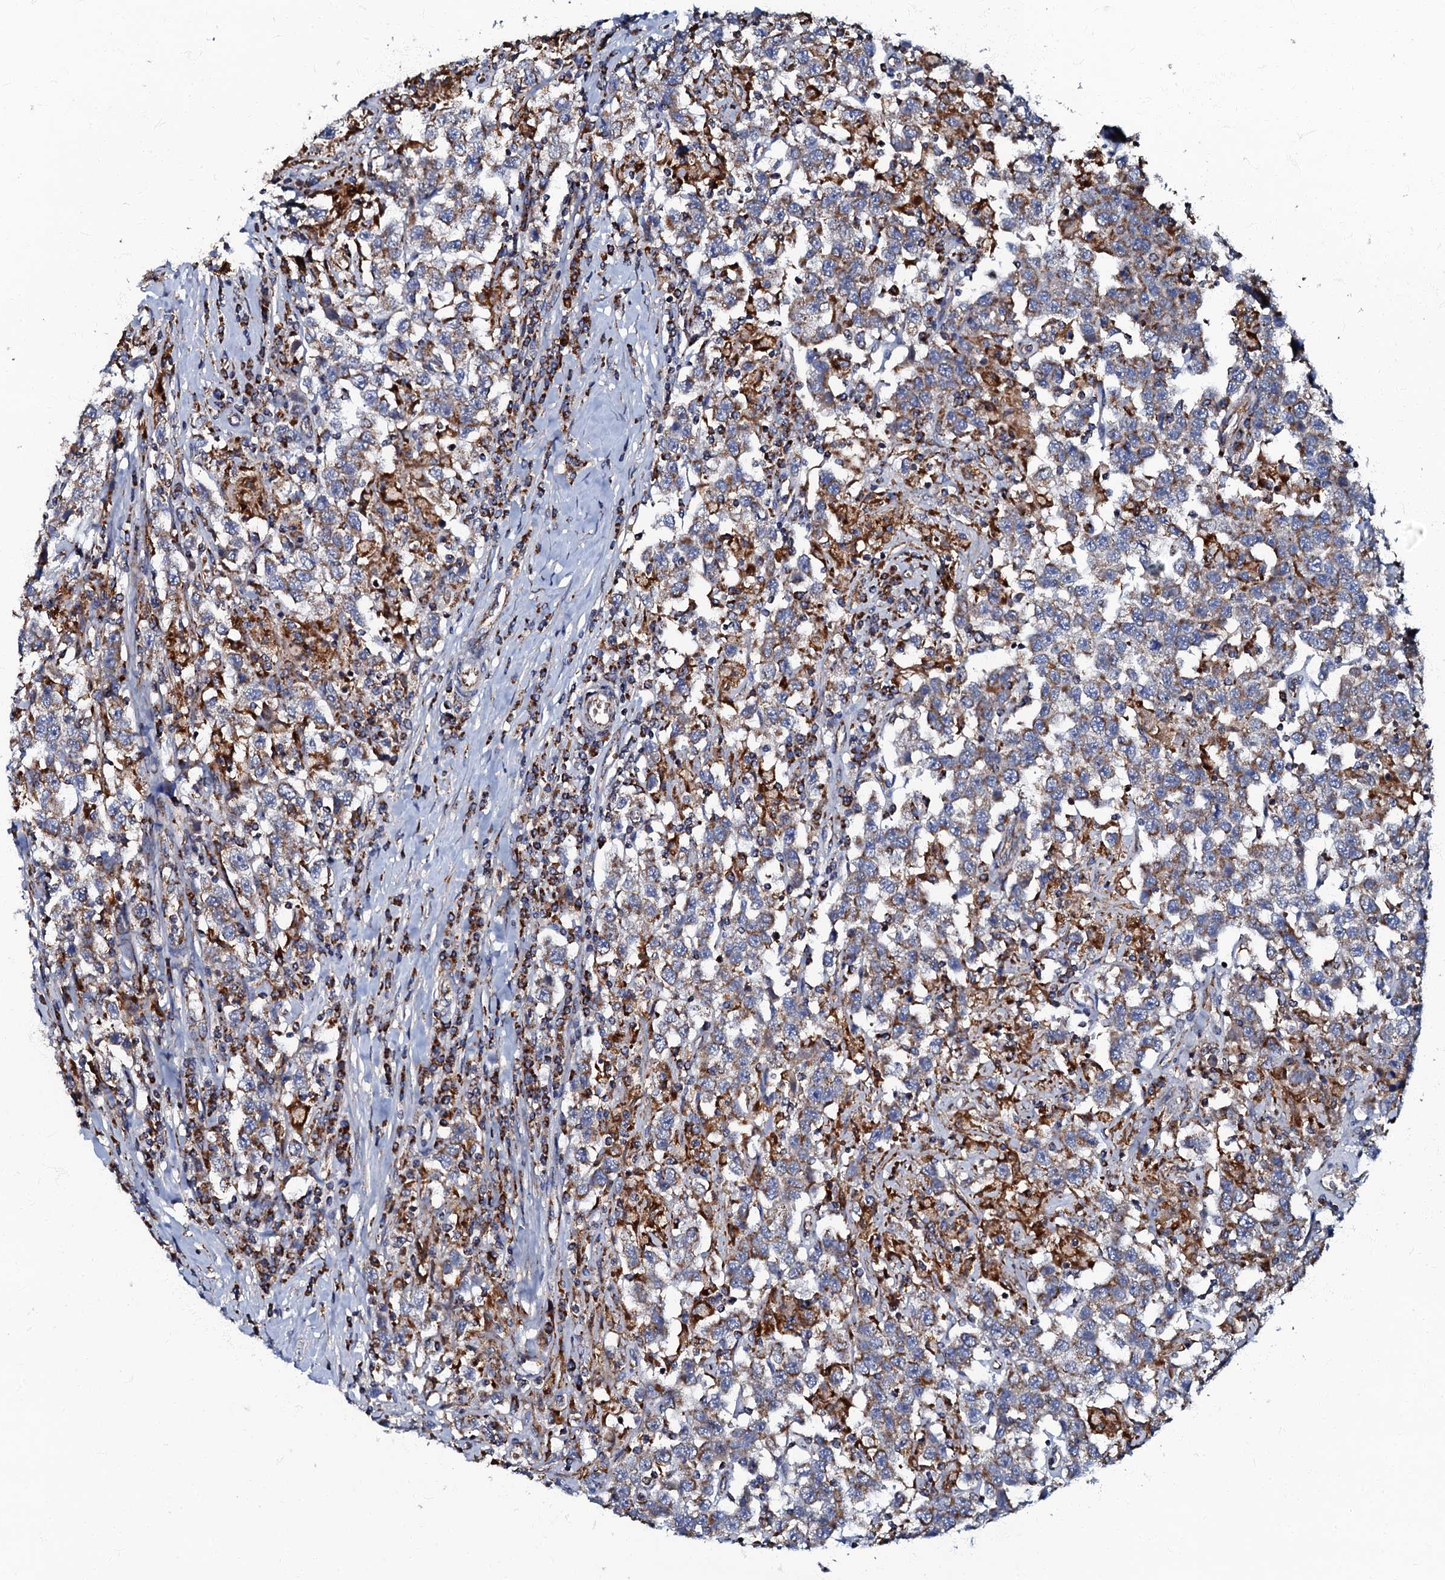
{"staining": {"intensity": "weak", "quantity": "25%-75%", "location": "cytoplasmic/membranous"}, "tissue": "testis cancer", "cell_type": "Tumor cells", "image_type": "cancer", "snomed": [{"axis": "morphology", "description": "Seminoma, NOS"}, {"axis": "topography", "description": "Testis"}], "caption": "Protein analysis of seminoma (testis) tissue displays weak cytoplasmic/membranous staining in about 25%-75% of tumor cells.", "gene": "NDUFA12", "patient": {"sex": "male", "age": 41}}